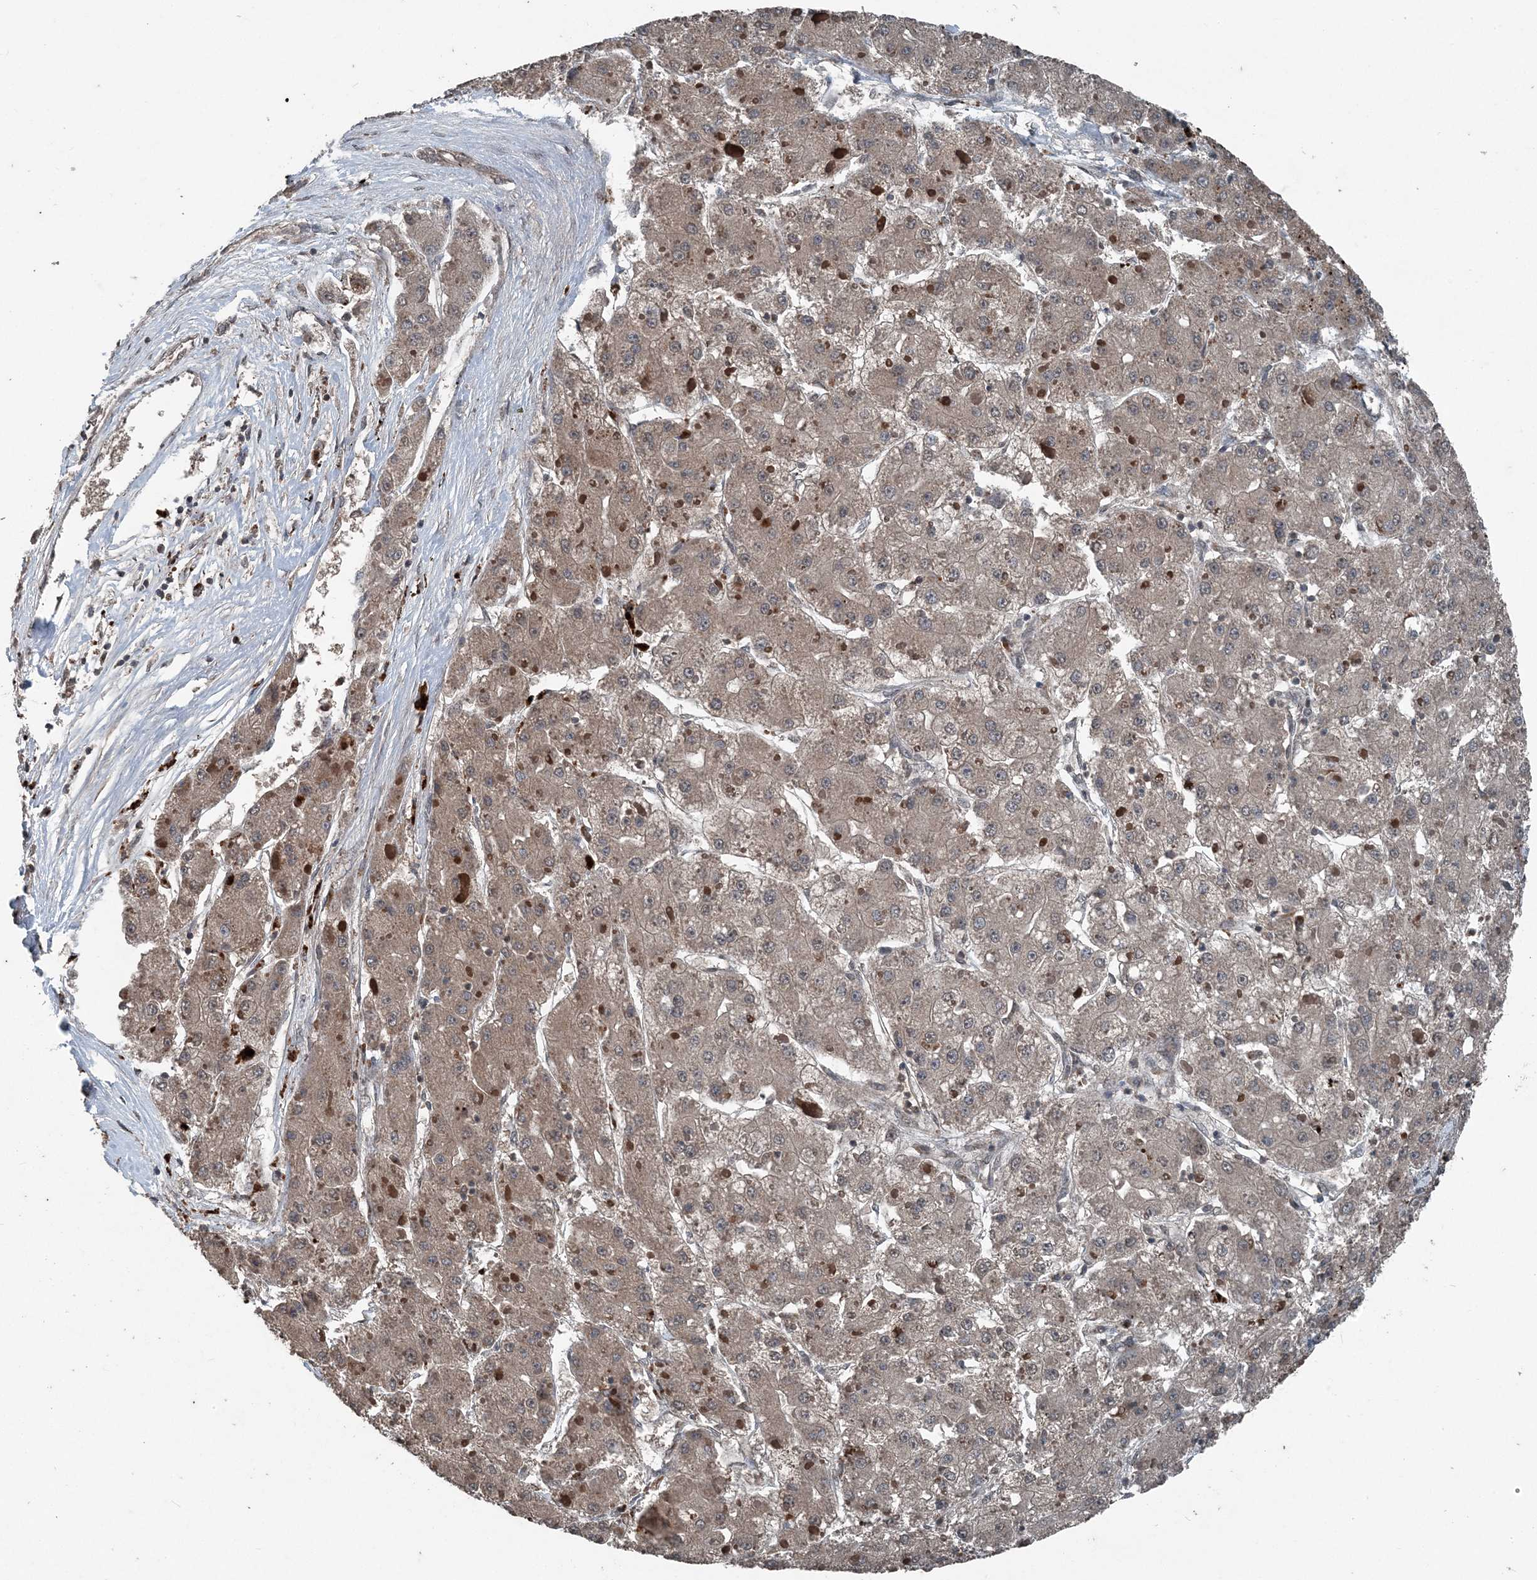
{"staining": {"intensity": "weak", "quantity": "25%-75%", "location": "cytoplasmic/membranous"}, "tissue": "liver cancer", "cell_type": "Tumor cells", "image_type": "cancer", "snomed": [{"axis": "morphology", "description": "Carcinoma, Hepatocellular, NOS"}, {"axis": "topography", "description": "Liver"}], "caption": "A high-resolution image shows IHC staining of liver cancer (hepatocellular carcinoma), which reveals weak cytoplasmic/membranous expression in about 25%-75% of tumor cells. (IHC, brightfield microscopy, high magnification).", "gene": "CFL1", "patient": {"sex": "female", "age": 73}}